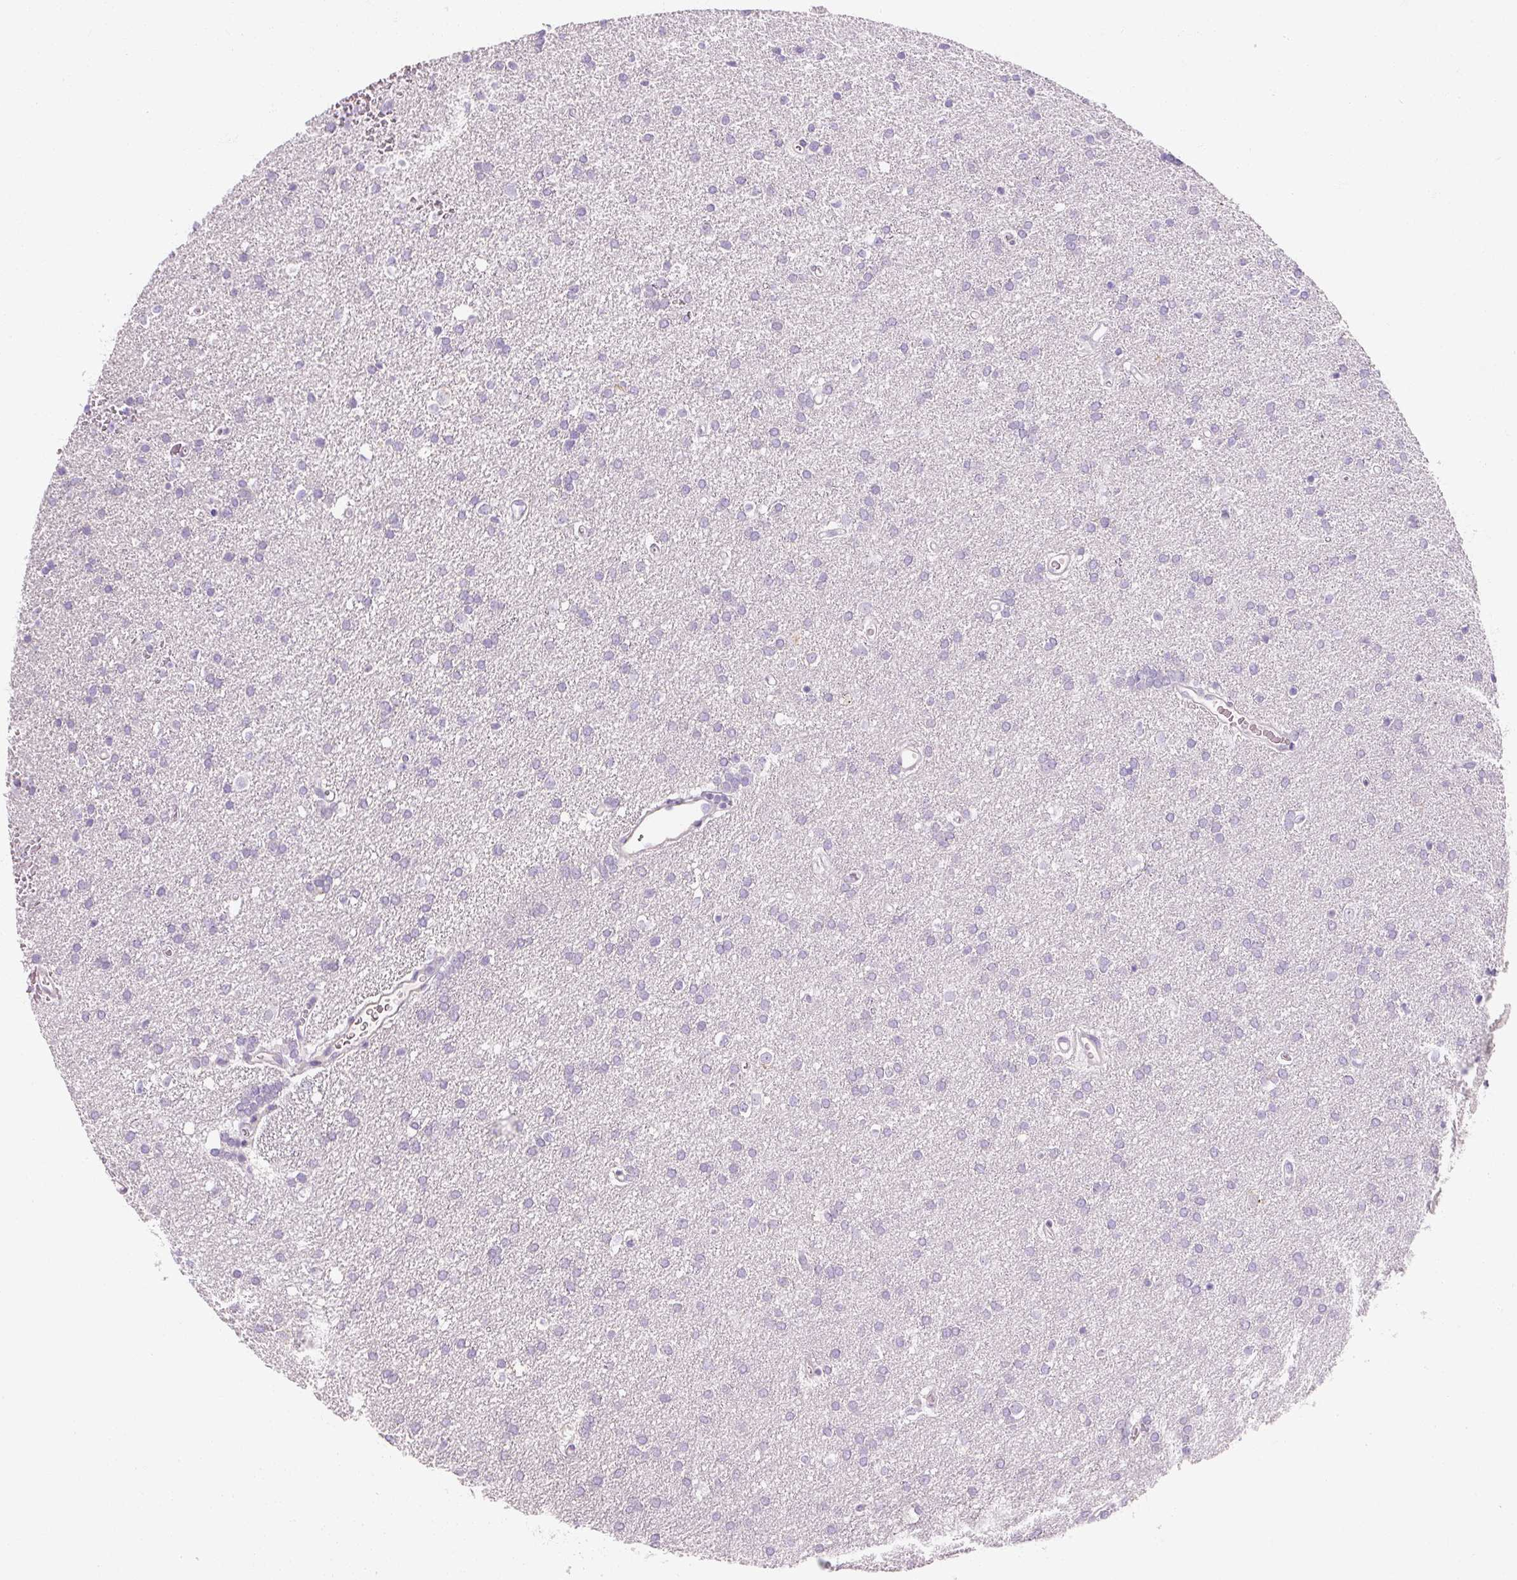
{"staining": {"intensity": "negative", "quantity": "none", "location": "none"}, "tissue": "glioma", "cell_type": "Tumor cells", "image_type": "cancer", "snomed": [{"axis": "morphology", "description": "Glioma, malignant, Low grade"}, {"axis": "topography", "description": "Brain"}], "caption": "Photomicrograph shows no protein expression in tumor cells of malignant glioma (low-grade) tissue. The staining was performed using DAB to visualize the protein expression in brown, while the nuclei were stained in blue with hematoxylin (Magnification: 20x).", "gene": "NFE2L3", "patient": {"sex": "female", "age": 34}}